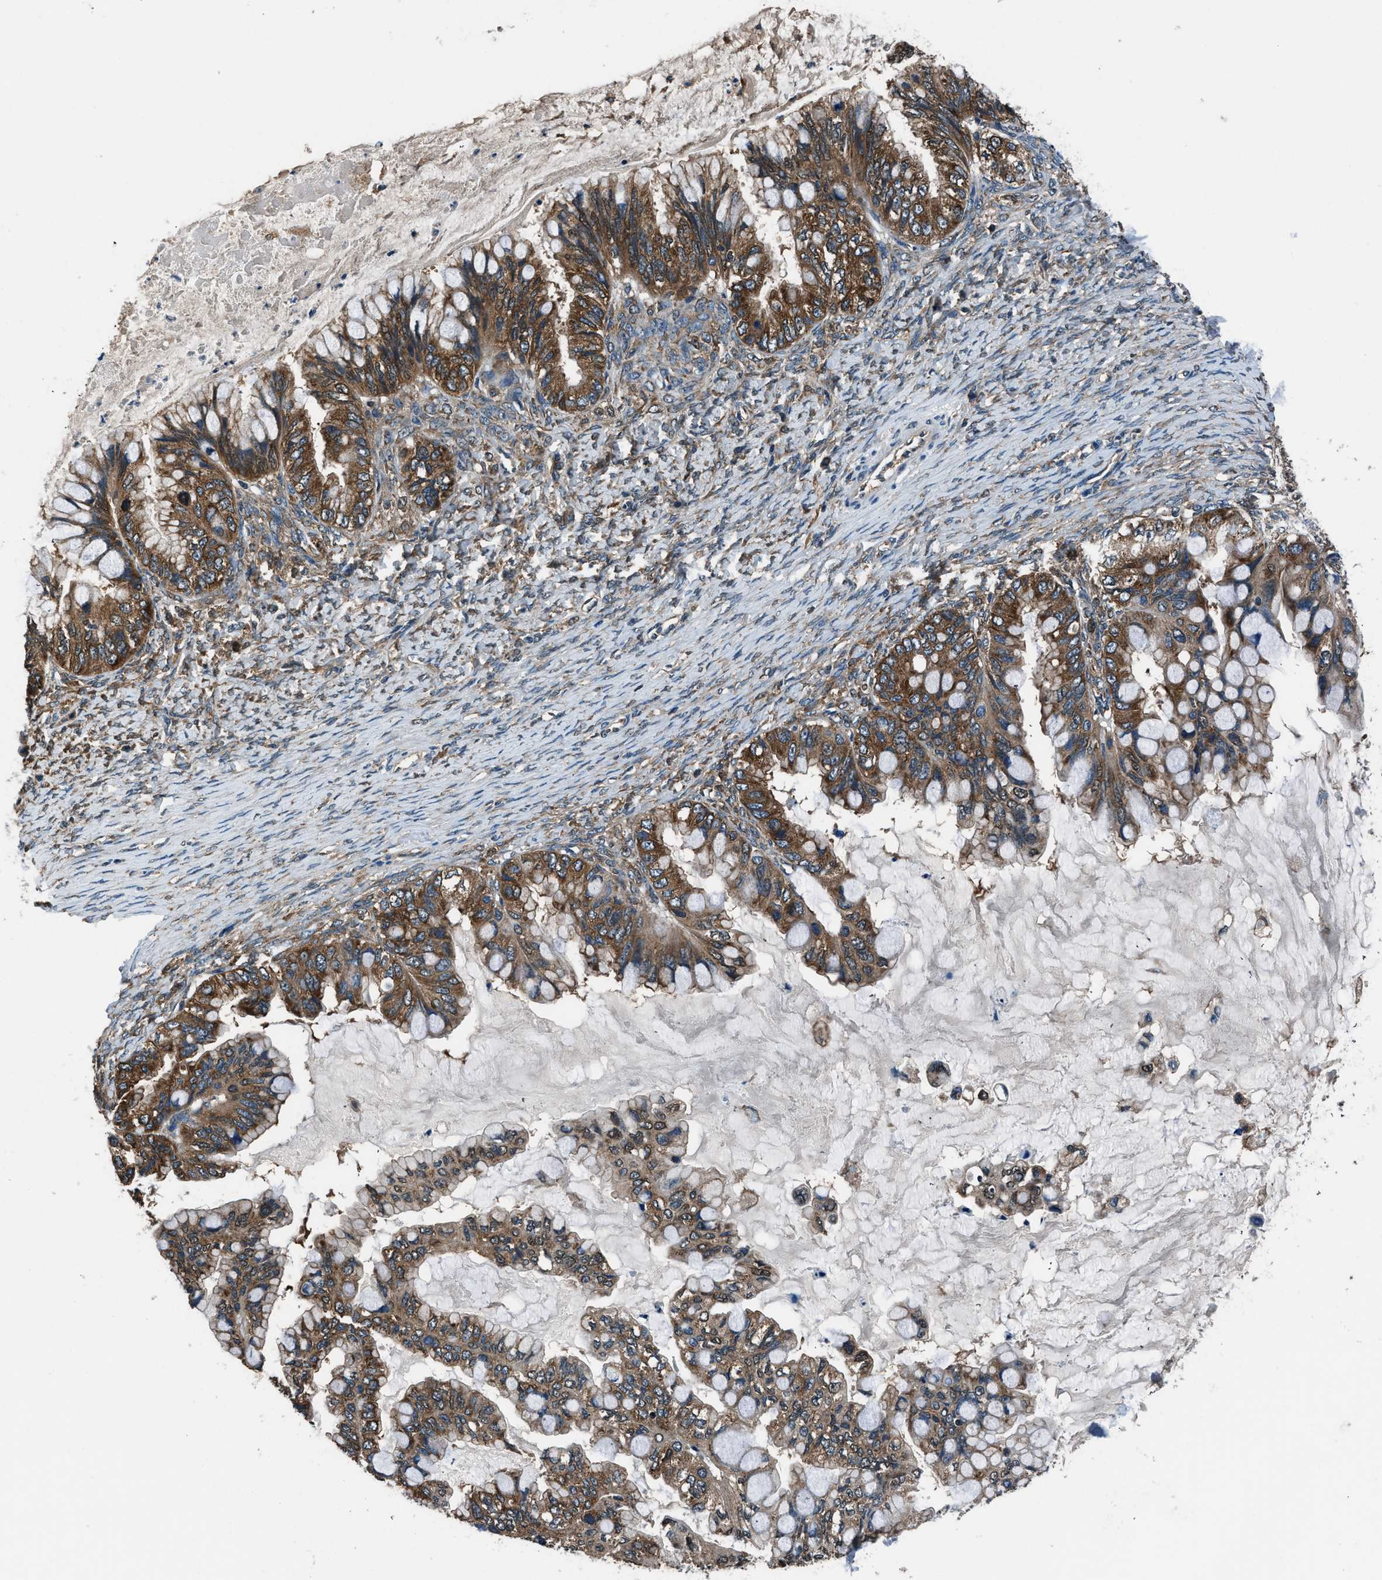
{"staining": {"intensity": "moderate", "quantity": ">75%", "location": "cytoplasmic/membranous"}, "tissue": "ovarian cancer", "cell_type": "Tumor cells", "image_type": "cancer", "snomed": [{"axis": "morphology", "description": "Cystadenocarcinoma, mucinous, NOS"}, {"axis": "topography", "description": "Ovary"}], "caption": "This image demonstrates ovarian cancer (mucinous cystadenocarcinoma) stained with immunohistochemistry (IHC) to label a protein in brown. The cytoplasmic/membranous of tumor cells show moderate positivity for the protein. Nuclei are counter-stained blue.", "gene": "ARFGAP2", "patient": {"sex": "female", "age": 80}}